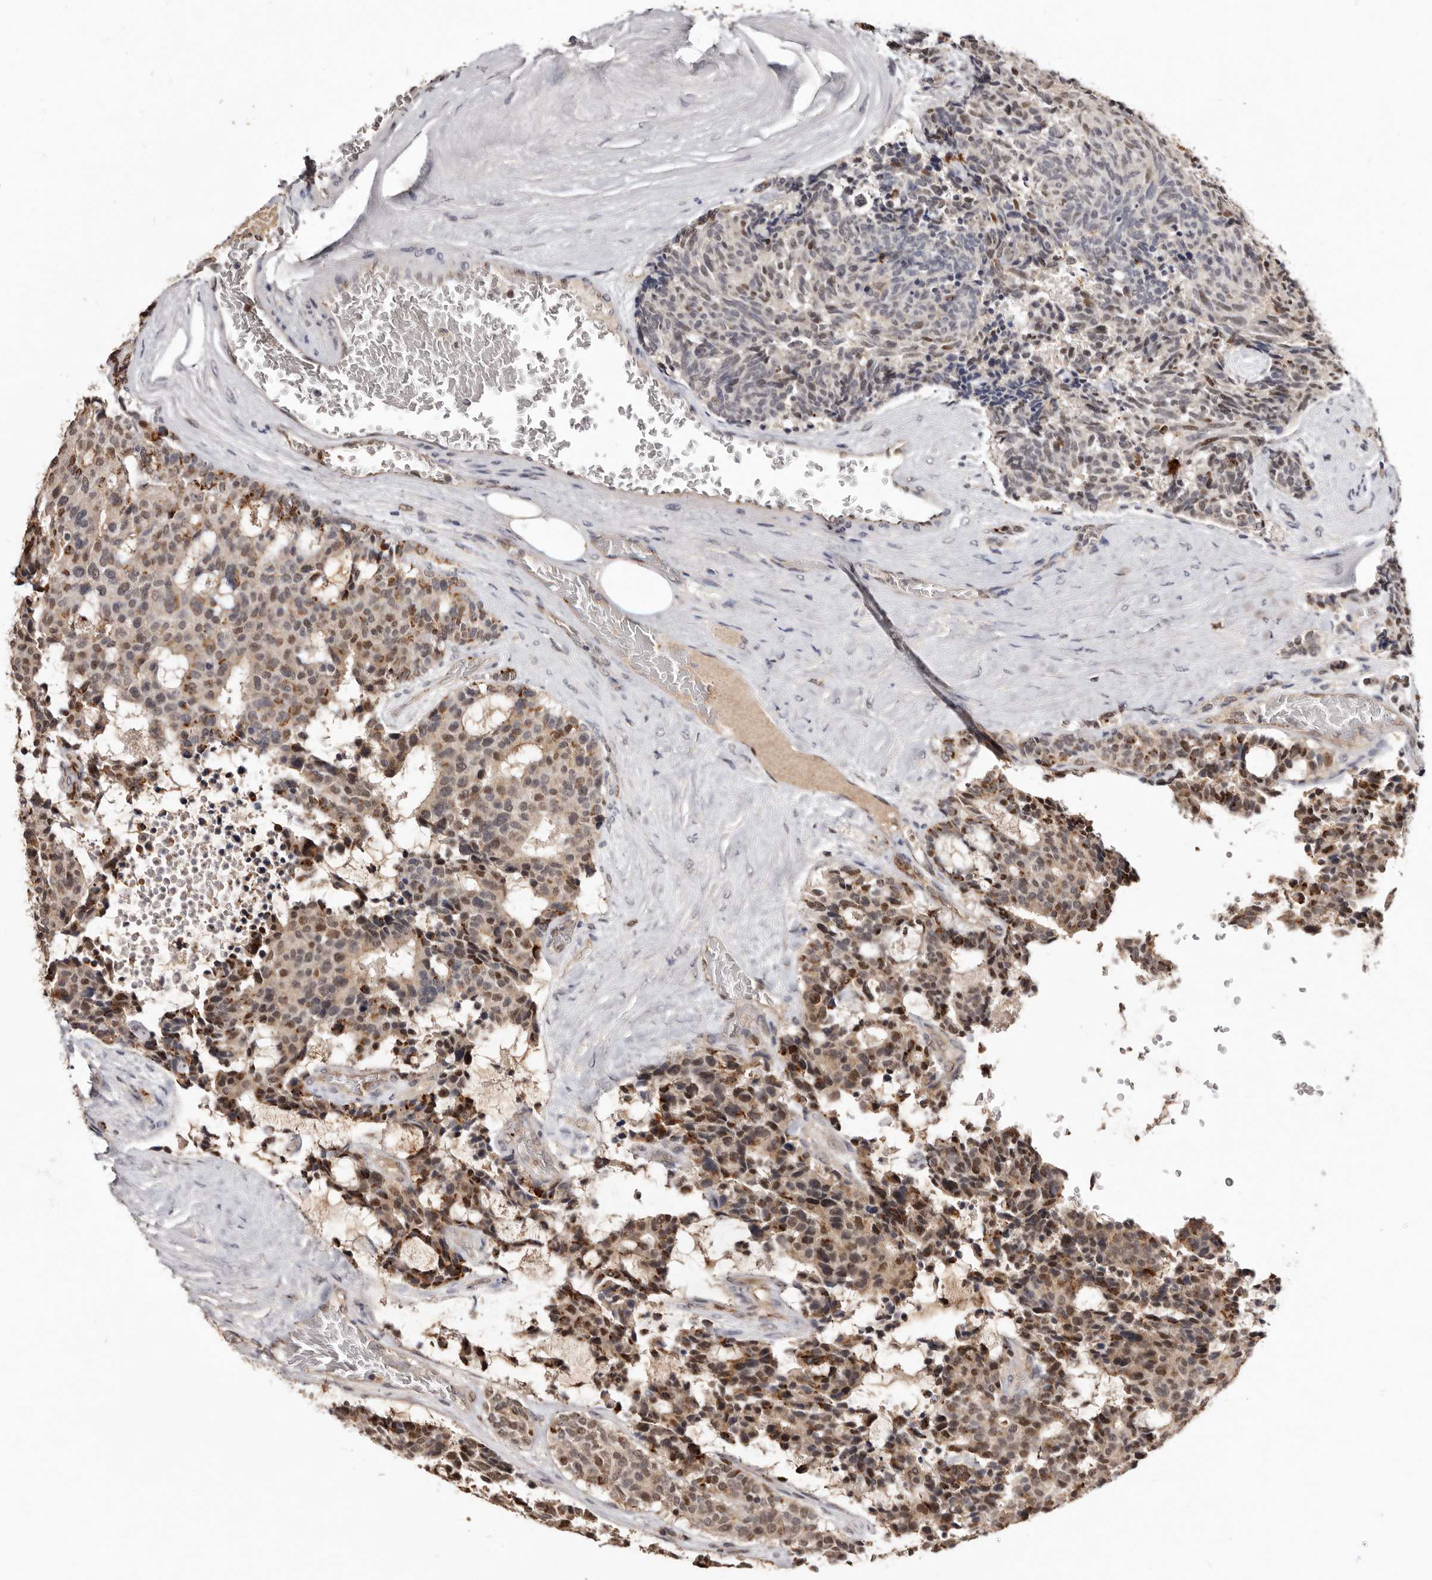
{"staining": {"intensity": "moderate", "quantity": "25%-75%", "location": "cytoplasmic/membranous,nuclear"}, "tissue": "carcinoid", "cell_type": "Tumor cells", "image_type": "cancer", "snomed": [{"axis": "morphology", "description": "Carcinoid, malignant, NOS"}, {"axis": "topography", "description": "Pancreas"}], "caption": "Protein analysis of carcinoid (malignant) tissue exhibits moderate cytoplasmic/membranous and nuclear expression in approximately 25%-75% of tumor cells.", "gene": "NOTCH1", "patient": {"sex": "female", "age": 54}}